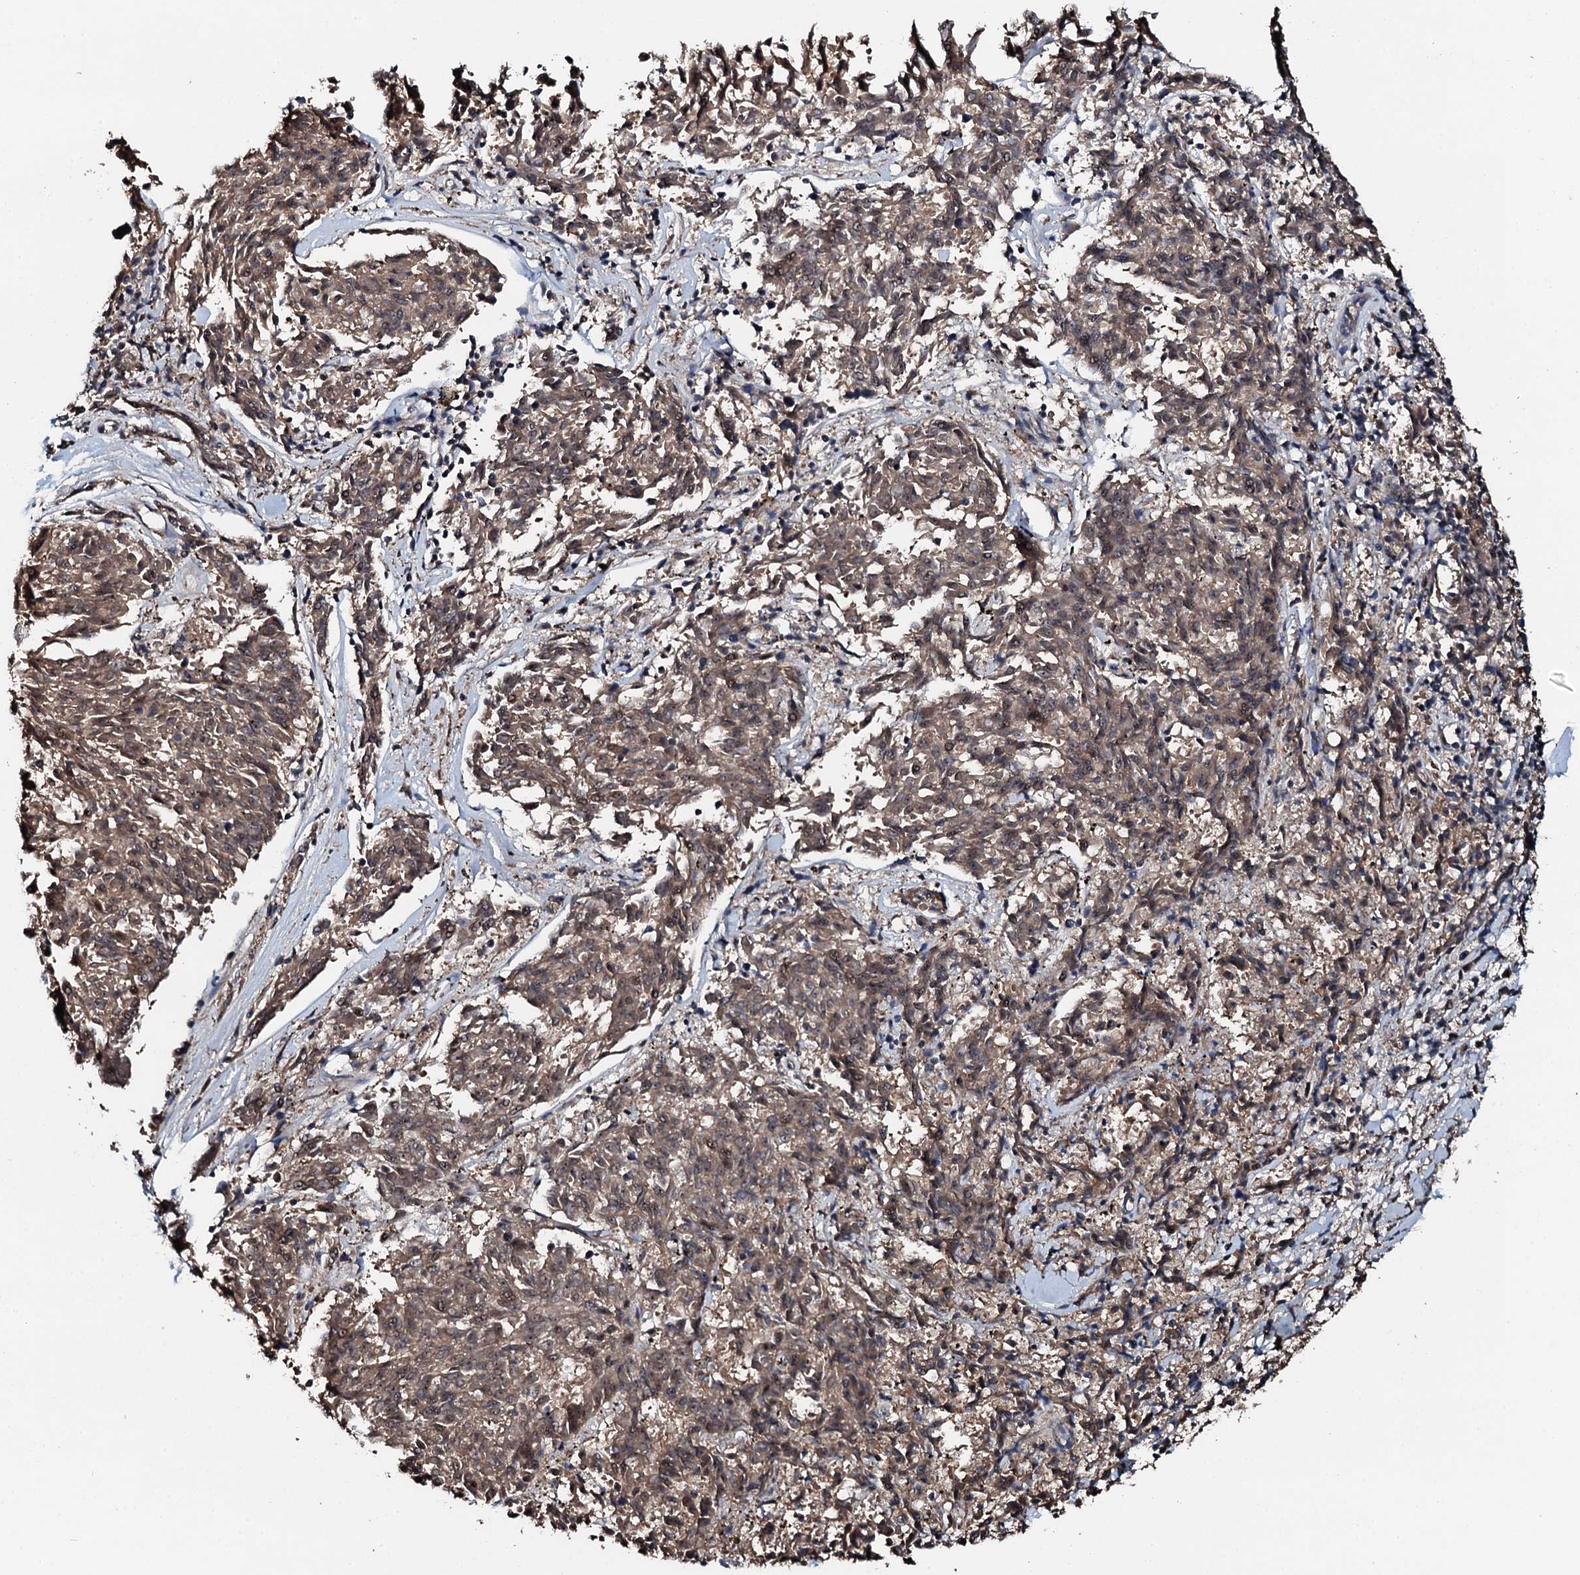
{"staining": {"intensity": "moderate", "quantity": ">75%", "location": "cytoplasmic/membranous"}, "tissue": "melanoma", "cell_type": "Tumor cells", "image_type": "cancer", "snomed": [{"axis": "morphology", "description": "Malignant melanoma, NOS"}, {"axis": "topography", "description": "Skin"}], "caption": "Protein analysis of malignant melanoma tissue displays moderate cytoplasmic/membranous expression in approximately >75% of tumor cells. The protein of interest is stained brown, and the nuclei are stained in blue (DAB IHC with brightfield microscopy, high magnification).", "gene": "FLYWCH1", "patient": {"sex": "female", "age": 72}}